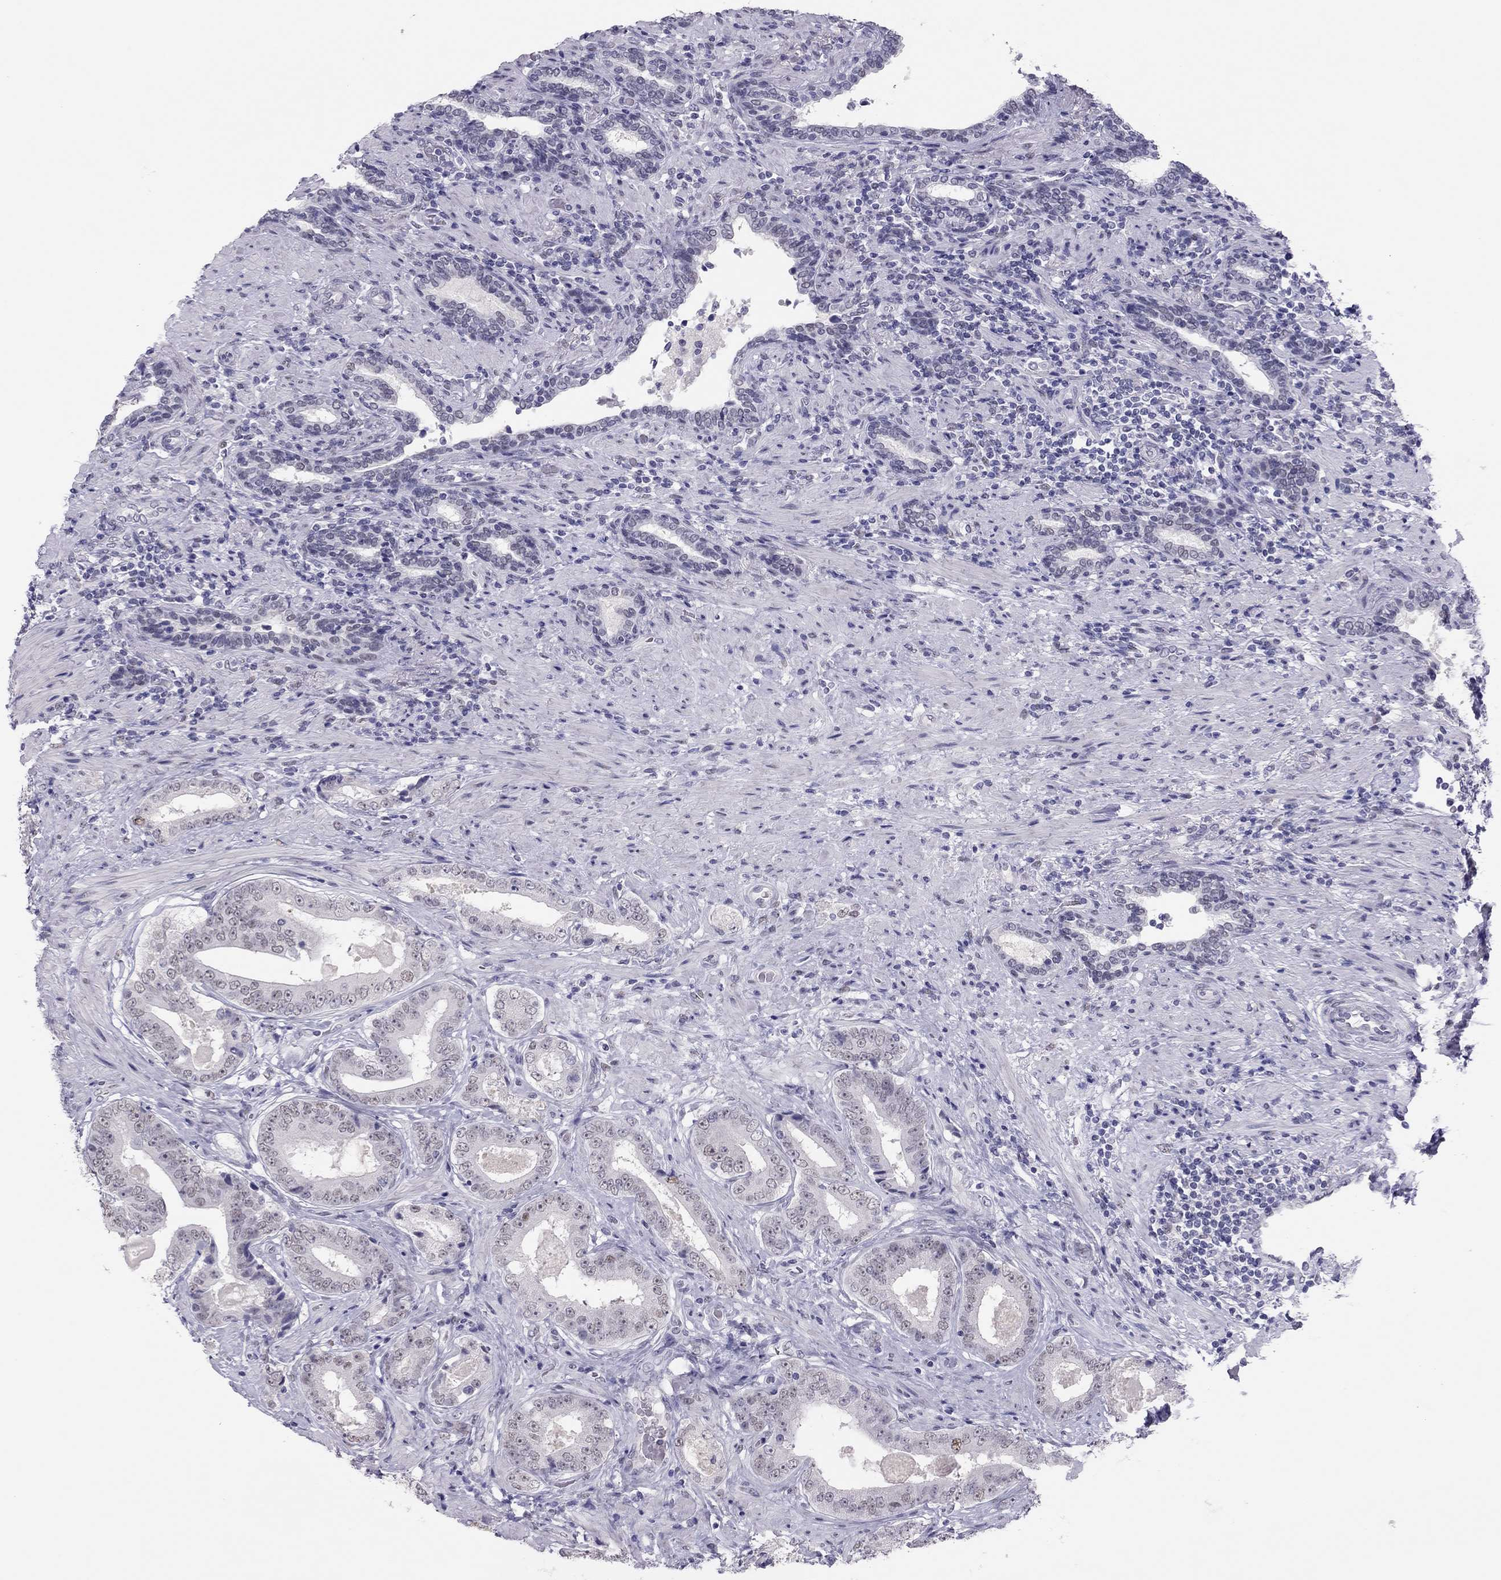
{"staining": {"intensity": "moderate", "quantity": "<25%", "location": "nuclear"}, "tissue": "prostate cancer", "cell_type": "Tumor cells", "image_type": "cancer", "snomed": [{"axis": "morphology", "description": "Adenocarcinoma, Low grade"}, {"axis": "topography", "description": "Prostate and seminal vesicle, NOS"}], "caption": "Approximately <25% of tumor cells in human prostate cancer demonstrate moderate nuclear protein staining as visualized by brown immunohistochemical staining.", "gene": "PHOX2A", "patient": {"sex": "male", "age": 61}}